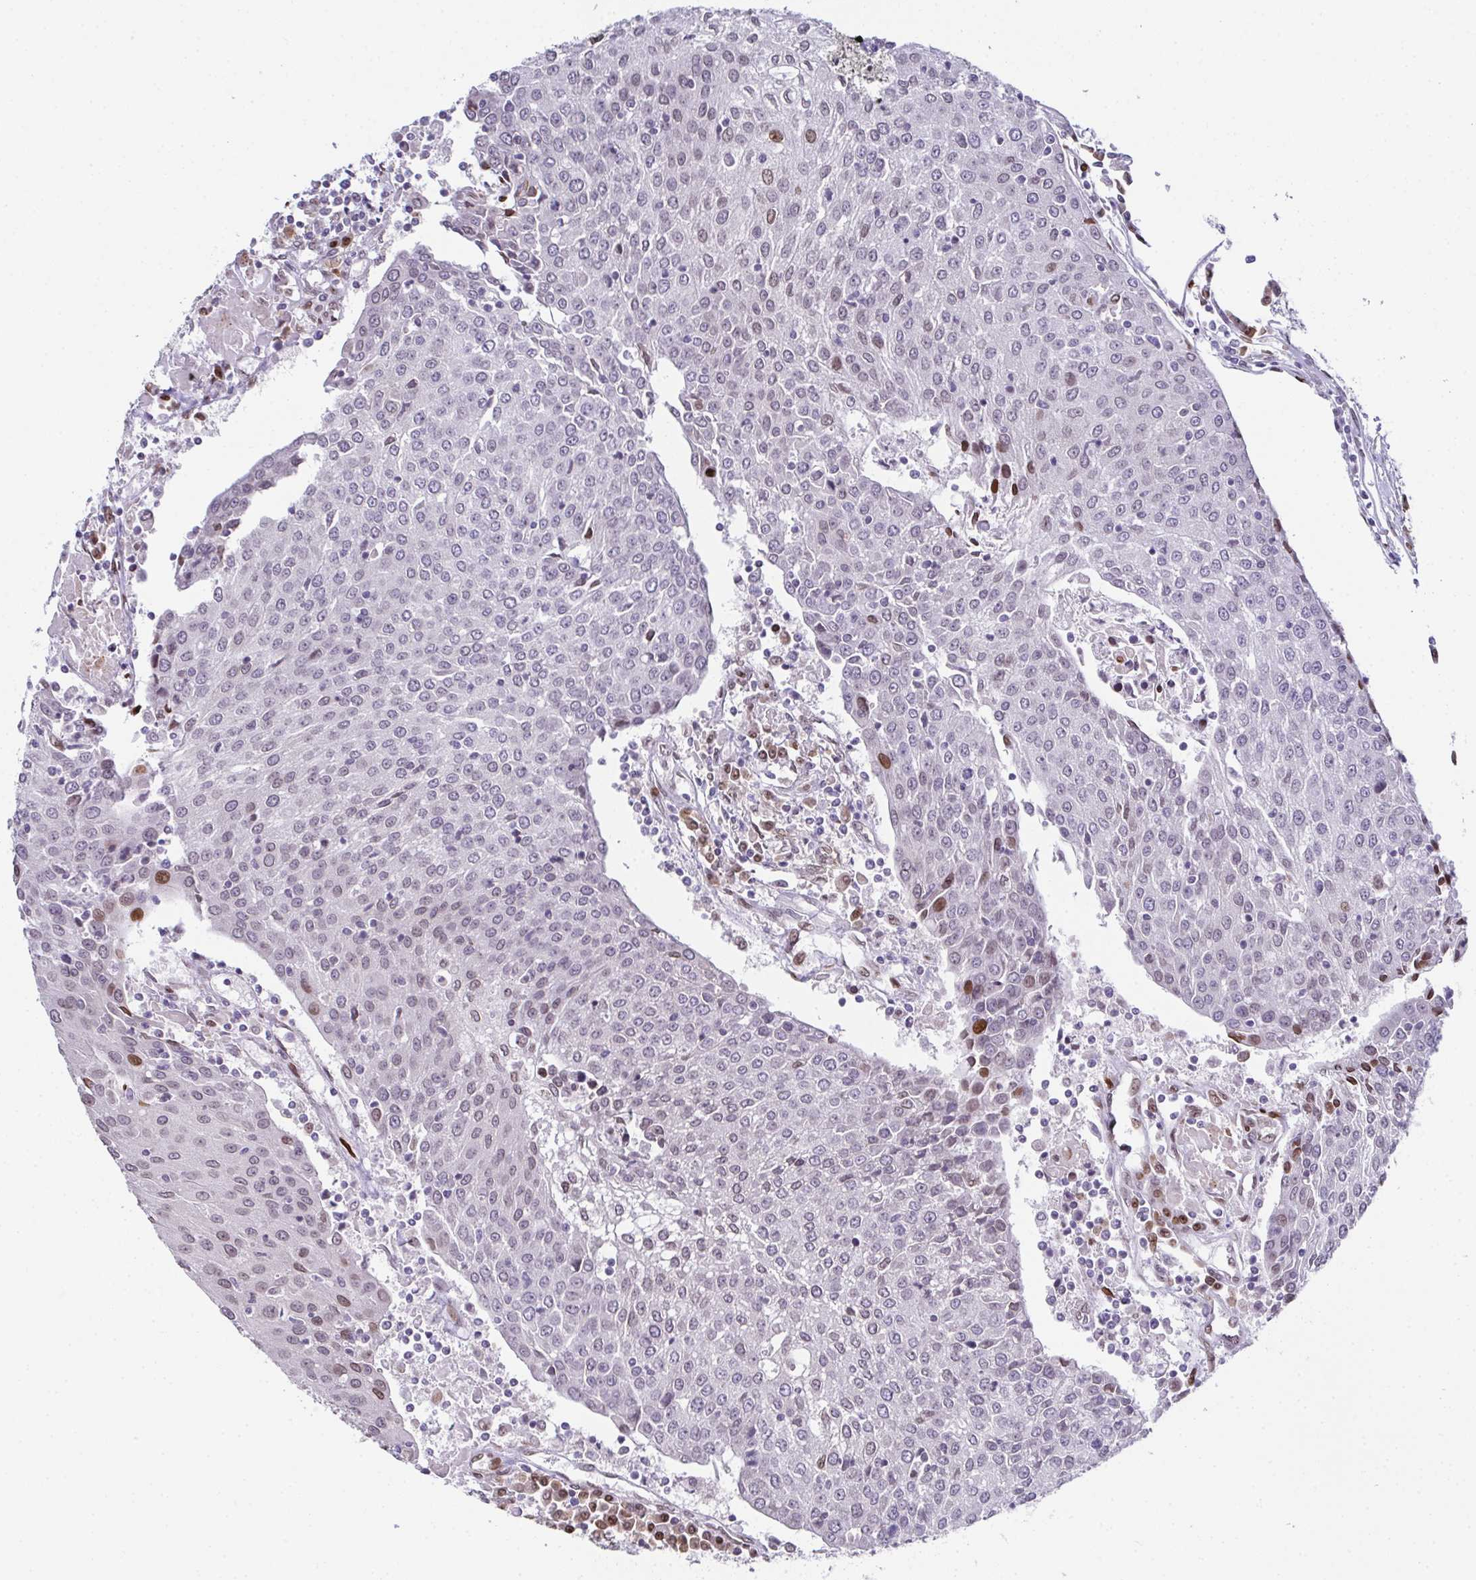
{"staining": {"intensity": "moderate", "quantity": "<25%", "location": "nuclear"}, "tissue": "urothelial cancer", "cell_type": "Tumor cells", "image_type": "cancer", "snomed": [{"axis": "morphology", "description": "Urothelial carcinoma, High grade"}, {"axis": "topography", "description": "Urinary bladder"}], "caption": "The image demonstrates staining of urothelial cancer, revealing moderate nuclear protein staining (brown color) within tumor cells. (brown staining indicates protein expression, while blue staining denotes nuclei).", "gene": "RB1", "patient": {"sex": "female", "age": 85}}